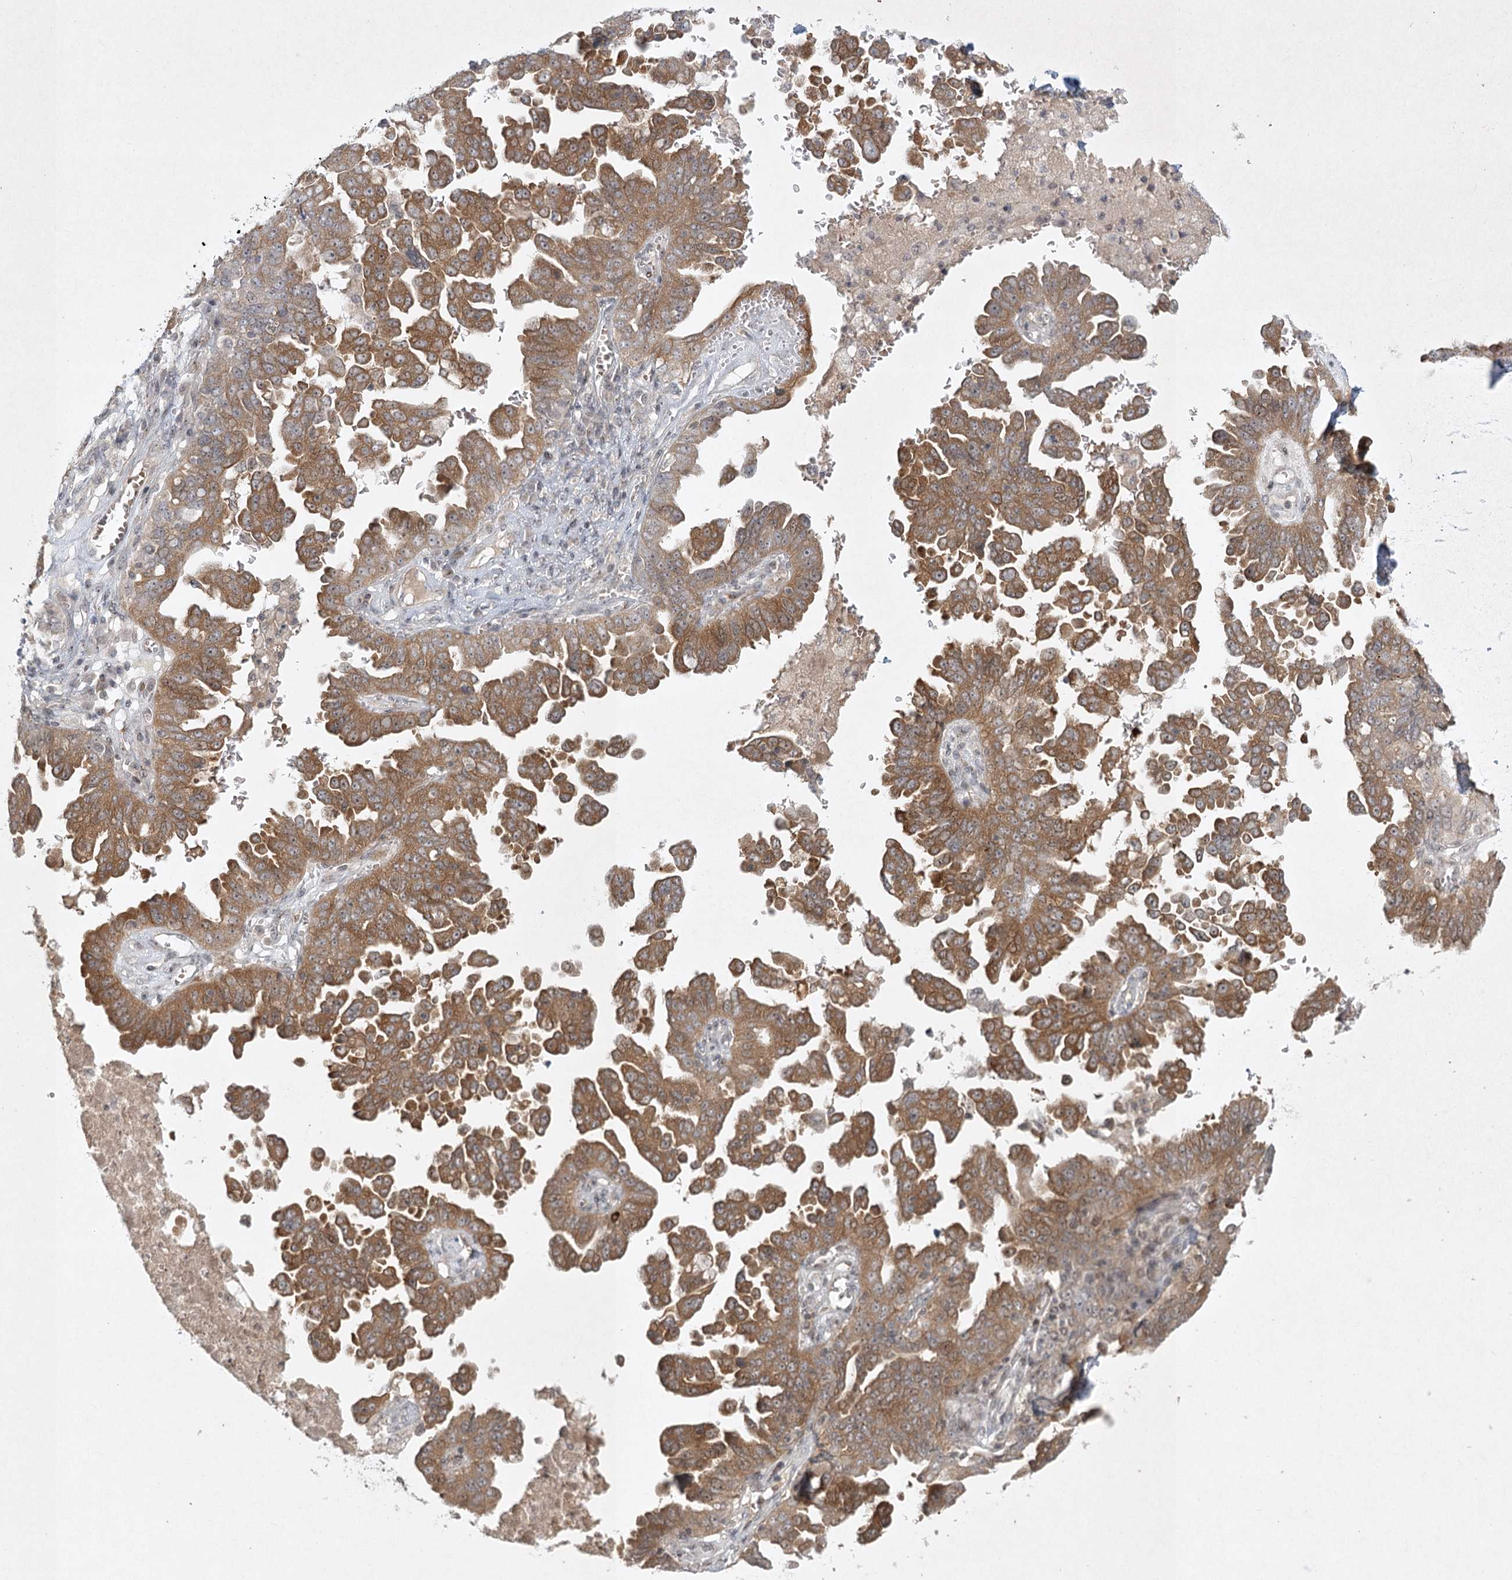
{"staining": {"intensity": "moderate", "quantity": ">75%", "location": "cytoplasmic/membranous"}, "tissue": "ovarian cancer", "cell_type": "Tumor cells", "image_type": "cancer", "snomed": [{"axis": "morphology", "description": "Carcinoma, endometroid"}, {"axis": "topography", "description": "Ovary"}], "caption": "The histopathology image demonstrates immunohistochemical staining of ovarian endometroid carcinoma. There is moderate cytoplasmic/membranous expression is seen in approximately >75% of tumor cells.", "gene": "SH2D3A", "patient": {"sex": "female", "age": 62}}